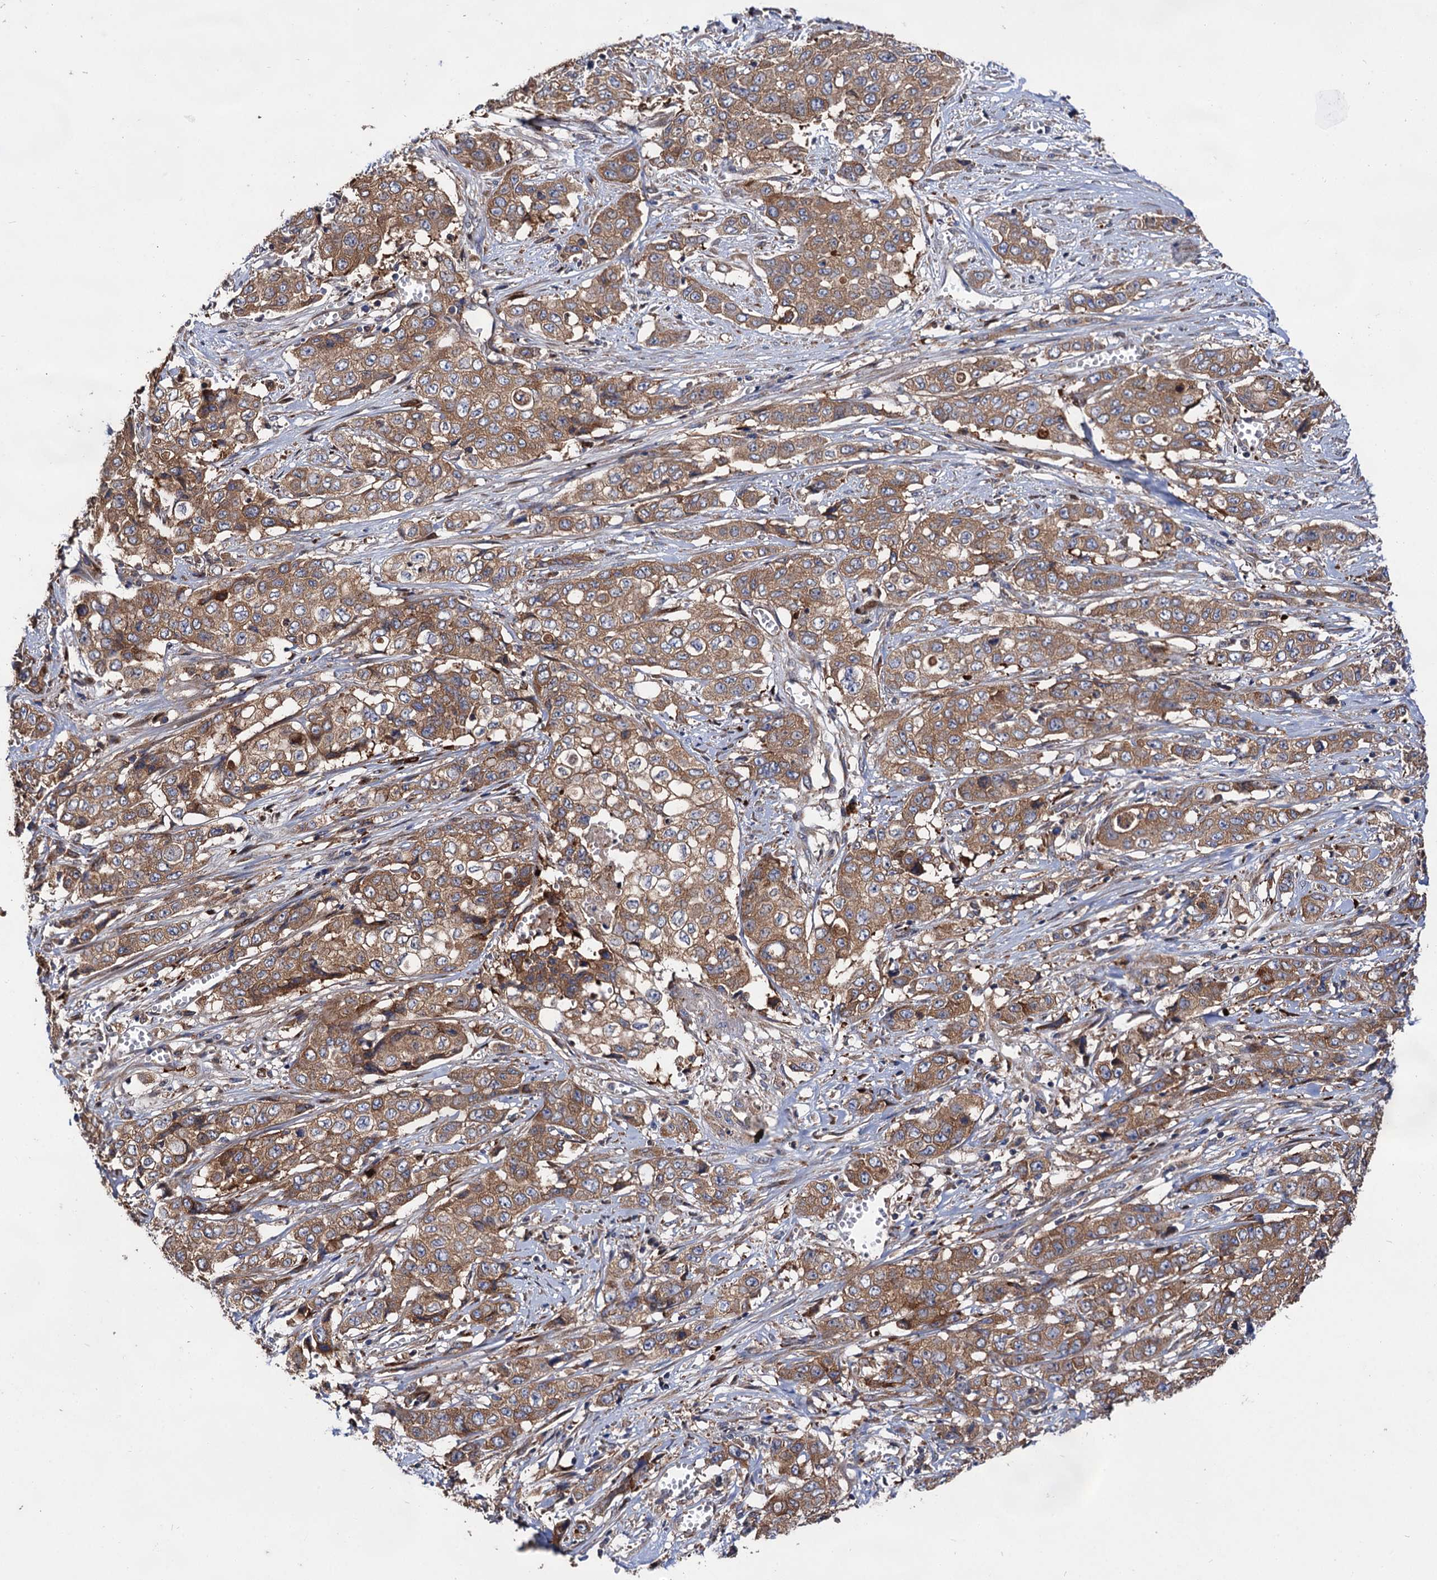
{"staining": {"intensity": "moderate", "quantity": ">75%", "location": "cytoplasmic/membranous"}, "tissue": "stomach cancer", "cell_type": "Tumor cells", "image_type": "cancer", "snomed": [{"axis": "morphology", "description": "Adenocarcinoma, NOS"}, {"axis": "topography", "description": "Stomach, upper"}], "caption": "Tumor cells demonstrate medium levels of moderate cytoplasmic/membranous expression in approximately >75% of cells in stomach adenocarcinoma. Using DAB (3,3'-diaminobenzidine) (brown) and hematoxylin (blue) stains, captured at high magnification using brightfield microscopy.", "gene": "NAA25", "patient": {"sex": "male", "age": 62}}